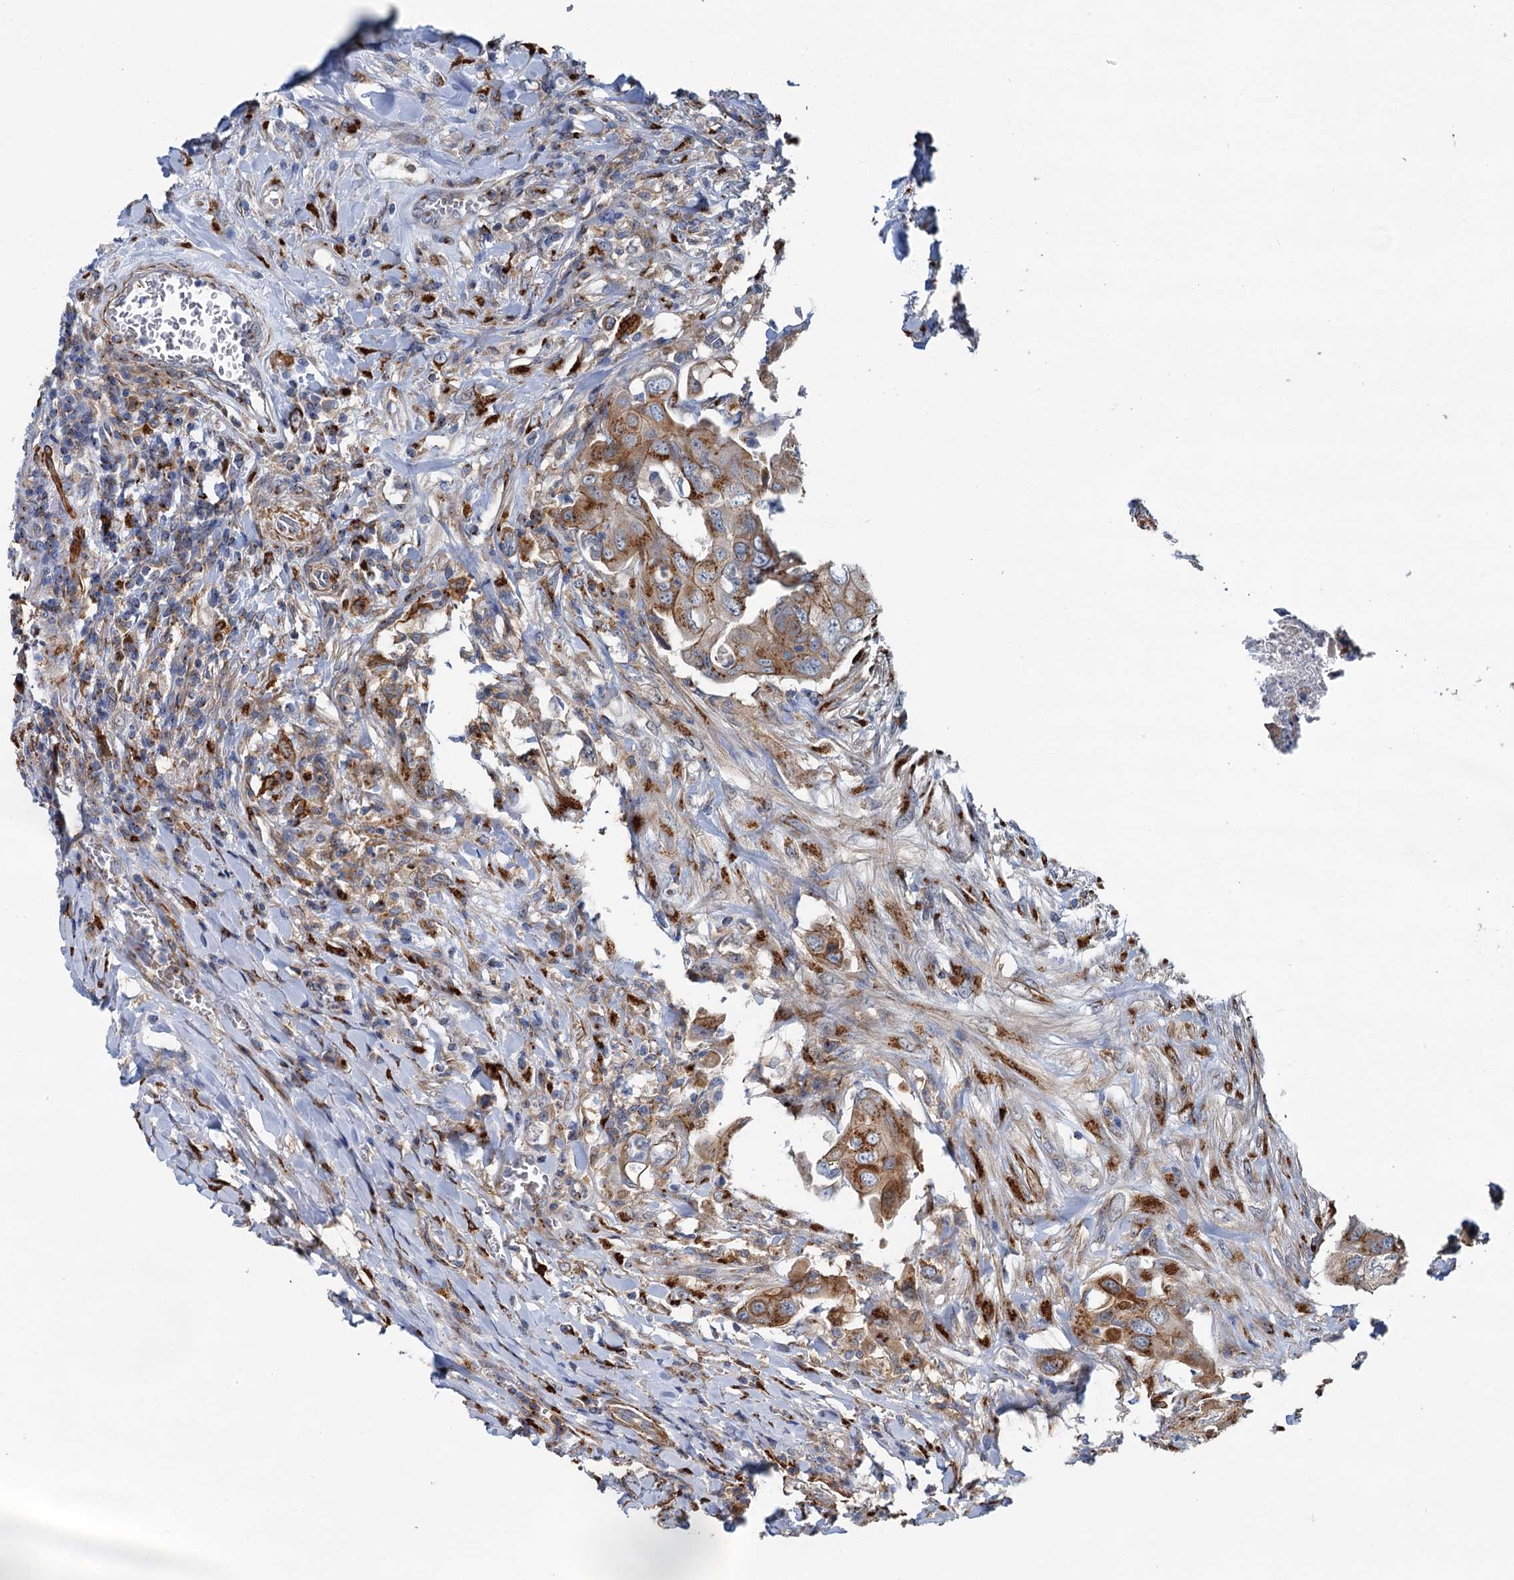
{"staining": {"intensity": "strong", "quantity": "25%-75%", "location": "cytoplasmic/membranous"}, "tissue": "colorectal cancer", "cell_type": "Tumor cells", "image_type": "cancer", "snomed": [{"axis": "morphology", "description": "Adenocarcinoma, NOS"}, {"axis": "topography", "description": "Rectum"}], "caption": "A brown stain shows strong cytoplasmic/membranous positivity of a protein in colorectal cancer (adenocarcinoma) tumor cells. Using DAB (brown) and hematoxylin (blue) stains, captured at high magnification using brightfield microscopy.", "gene": "BET1L", "patient": {"sex": "male", "age": 63}}